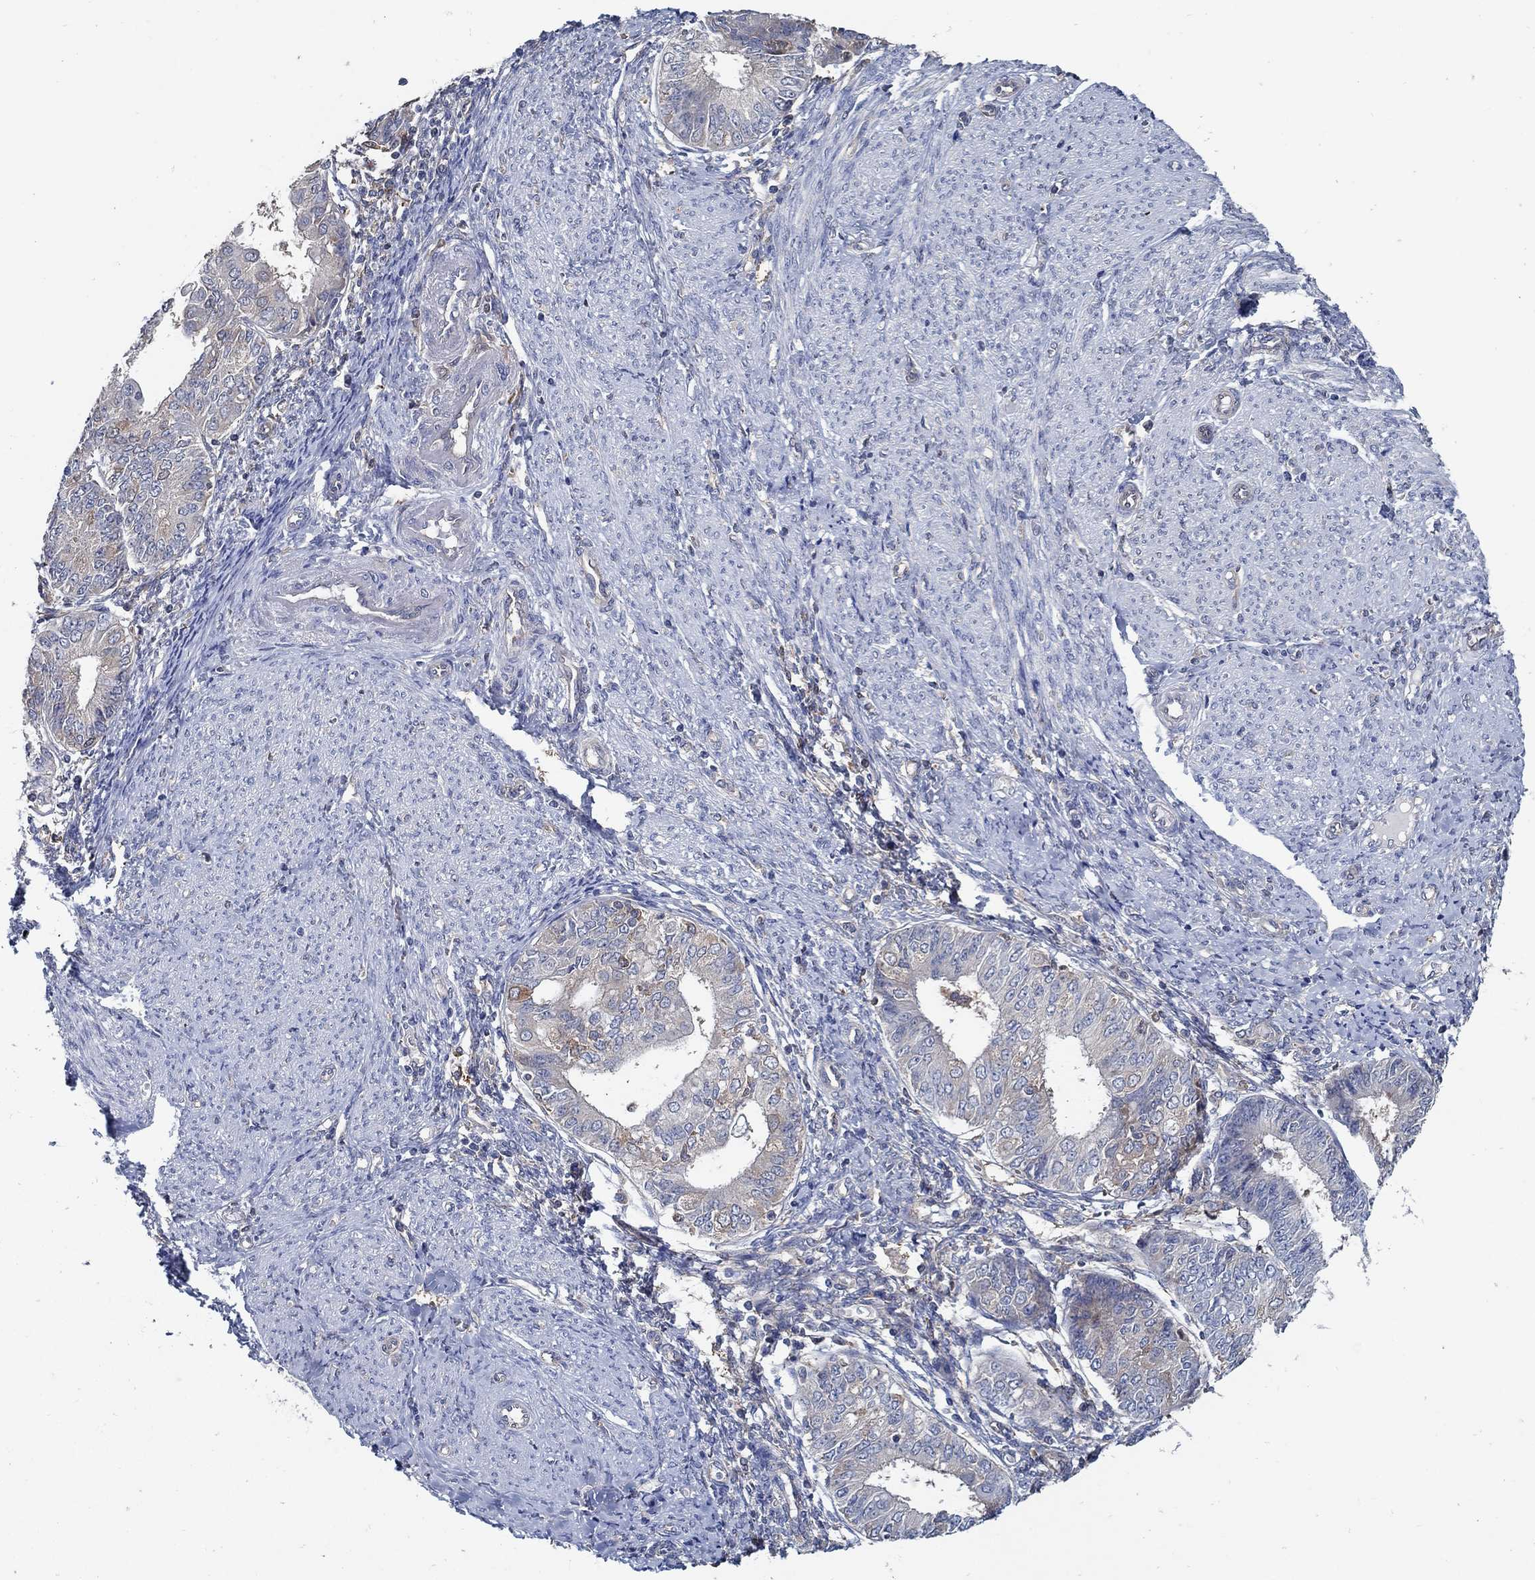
{"staining": {"intensity": "negative", "quantity": "none", "location": "none"}, "tissue": "endometrial cancer", "cell_type": "Tumor cells", "image_type": "cancer", "snomed": [{"axis": "morphology", "description": "Adenocarcinoma, NOS"}, {"axis": "topography", "description": "Endometrium"}], "caption": "Immunohistochemistry histopathology image of endometrial adenocarcinoma stained for a protein (brown), which reveals no staining in tumor cells. Brightfield microscopy of IHC stained with DAB (brown) and hematoxylin (blue), captured at high magnification.", "gene": "MTHFR", "patient": {"sex": "female", "age": 68}}